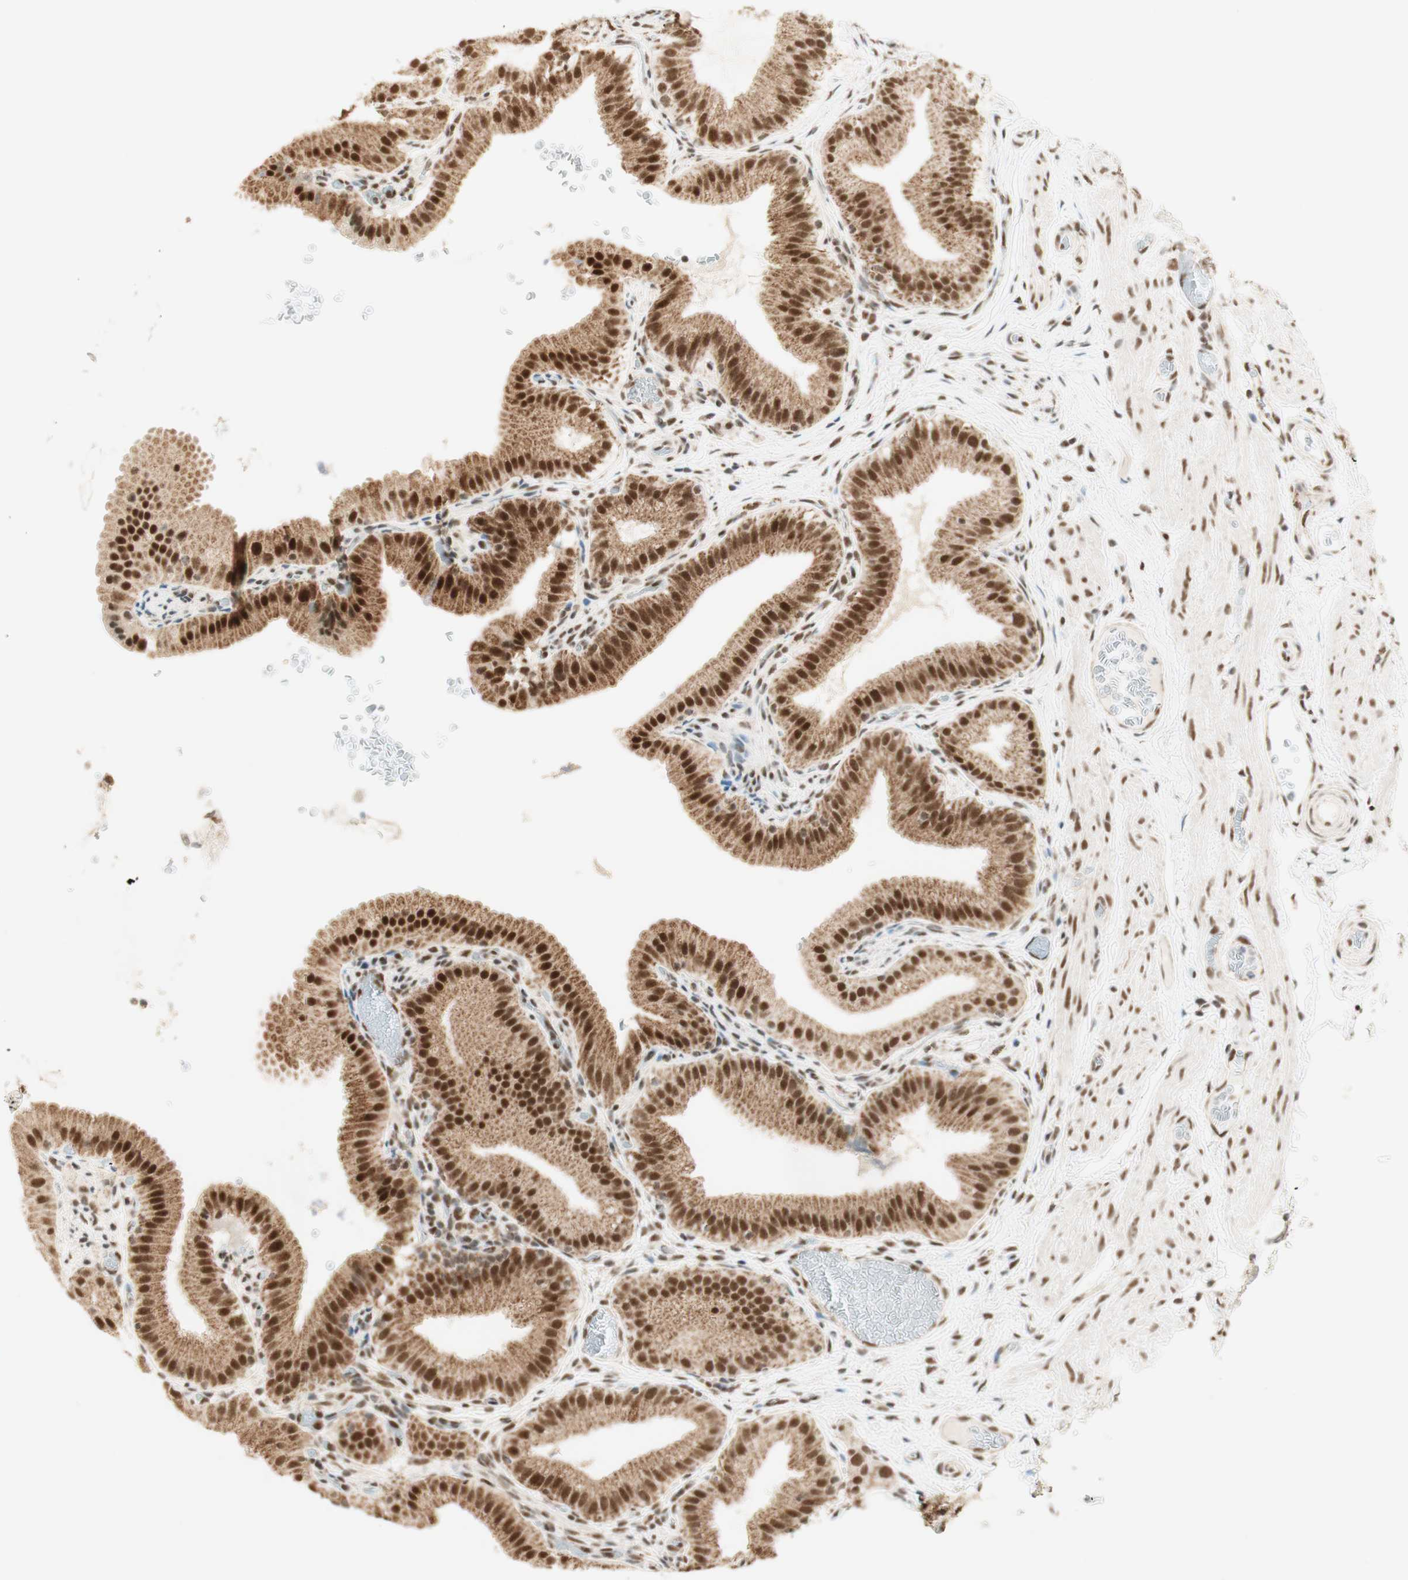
{"staining": {"intensity": "strong", "quantity": ">75%", "location": "cytoplasmic/membranous,nuclear"}, "tissue": "gallbladder", "cell_type": "Glandular cells", "image_type": "normal", "snomed": [{"axis": "morphology", "description": "Normal tissue, NOS"}, {"axis": "topography", "description": "Gallbladder"}], "caption": "Protein staining of normal gallbladder shows strong cytoplasmic/membranous,nuclear positivity in about >75% of glandular cells. Nuclei are stained in blue.", "gene": "ZNF782", "patient": {"sex": "male", "age": 54}}